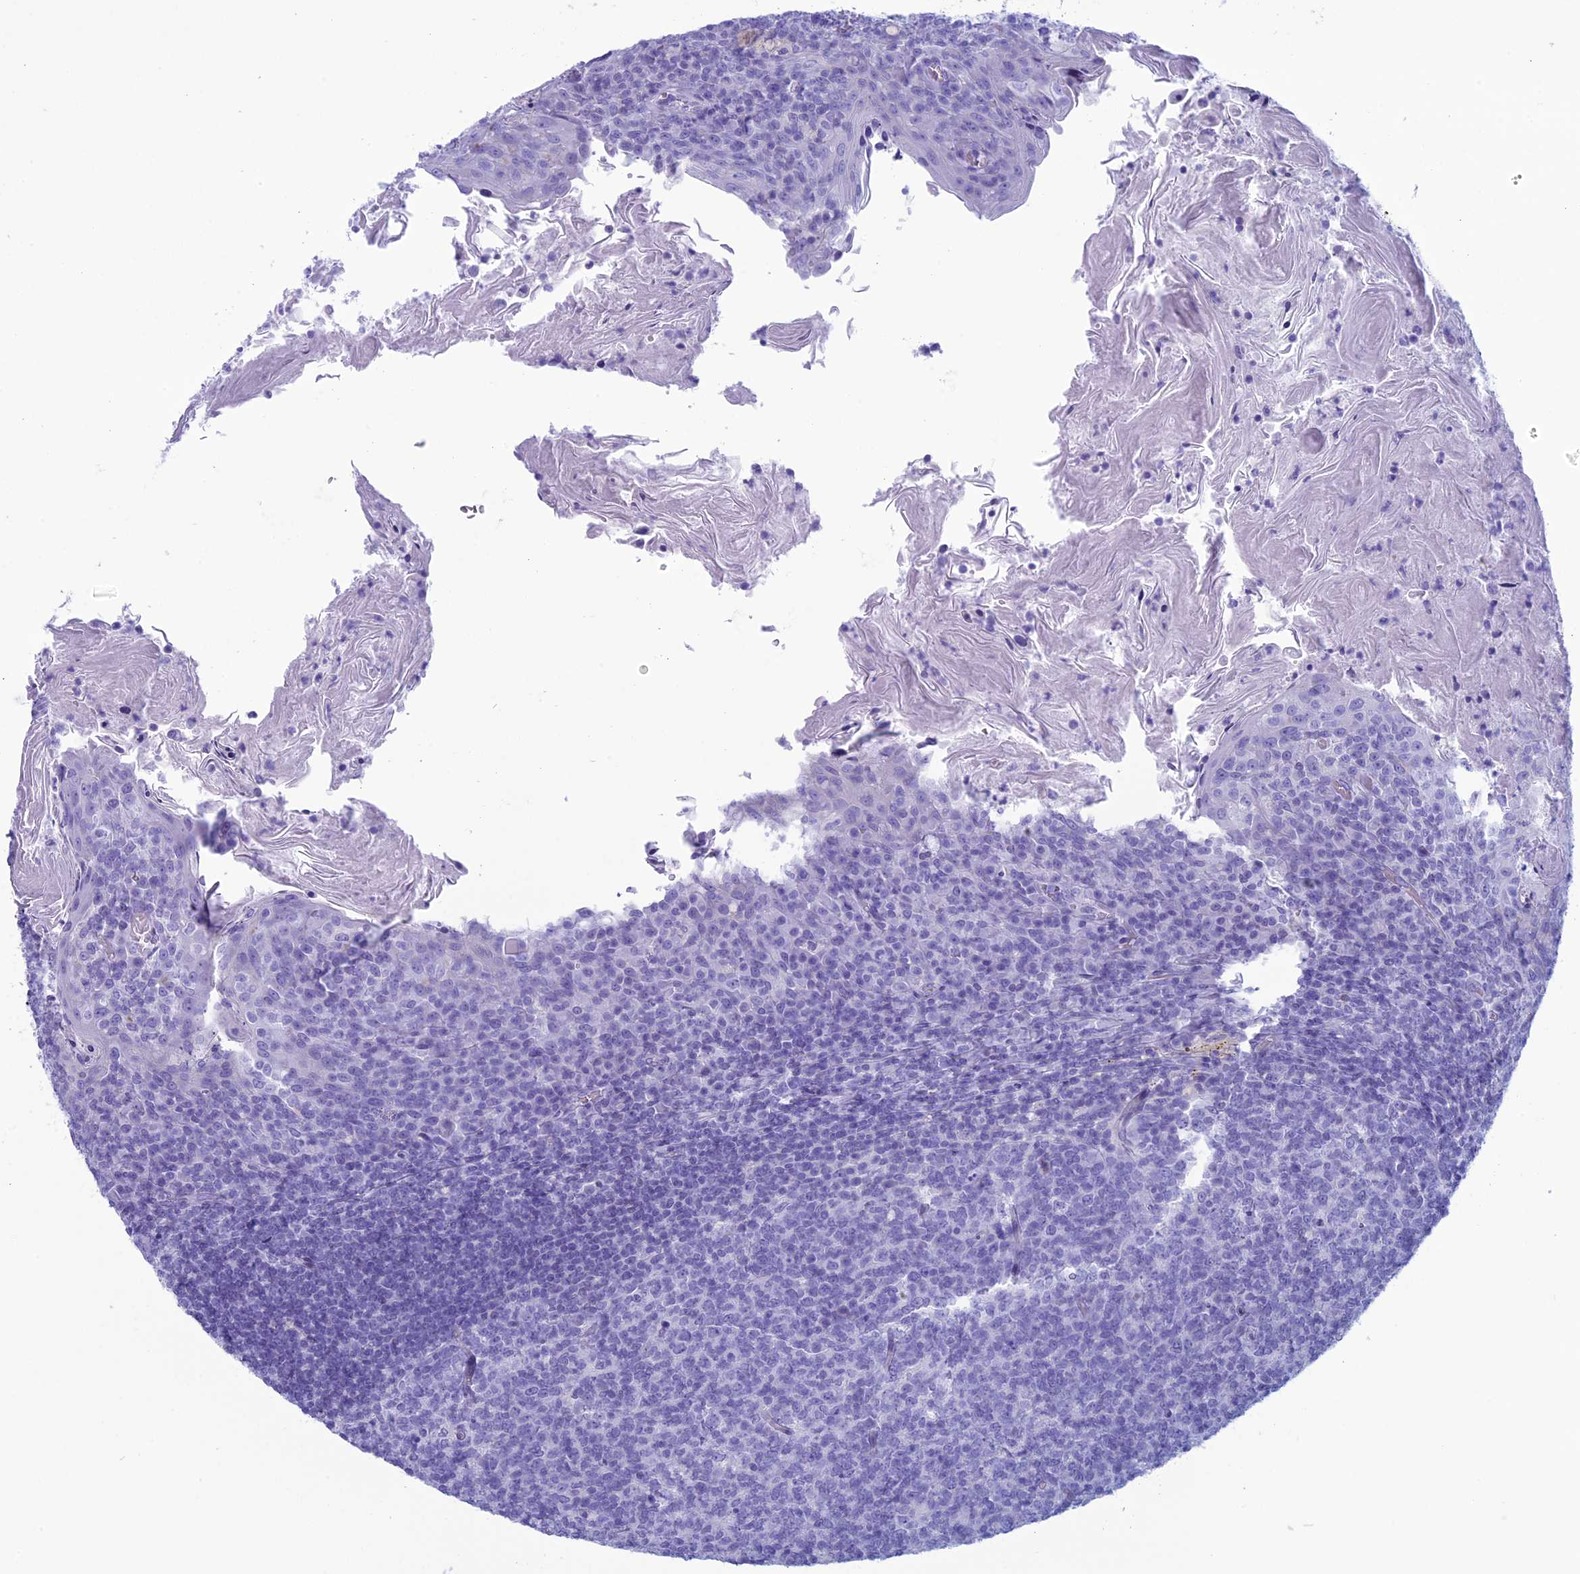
{"staining": {"intensity": "negative", "quantity": "none", "location": "none"}, "tissue": "tonsil", "cell_type": "Germinal center cells", "image_type": "normal", "snomed": [{"axis": "morphology", "description": "Normal tissue, NOS"}, {"axis": "topography", "description": "Tonsil"}], "caption": "IHC histopathology image of benign tonsil: tonsil stained with DAB (3,3'-diaminobenzidine) exhibits no significant protein positivity in germinal center cells.", "gene": "FAM169A", "patient": {"sex": "female", "age": 10}}